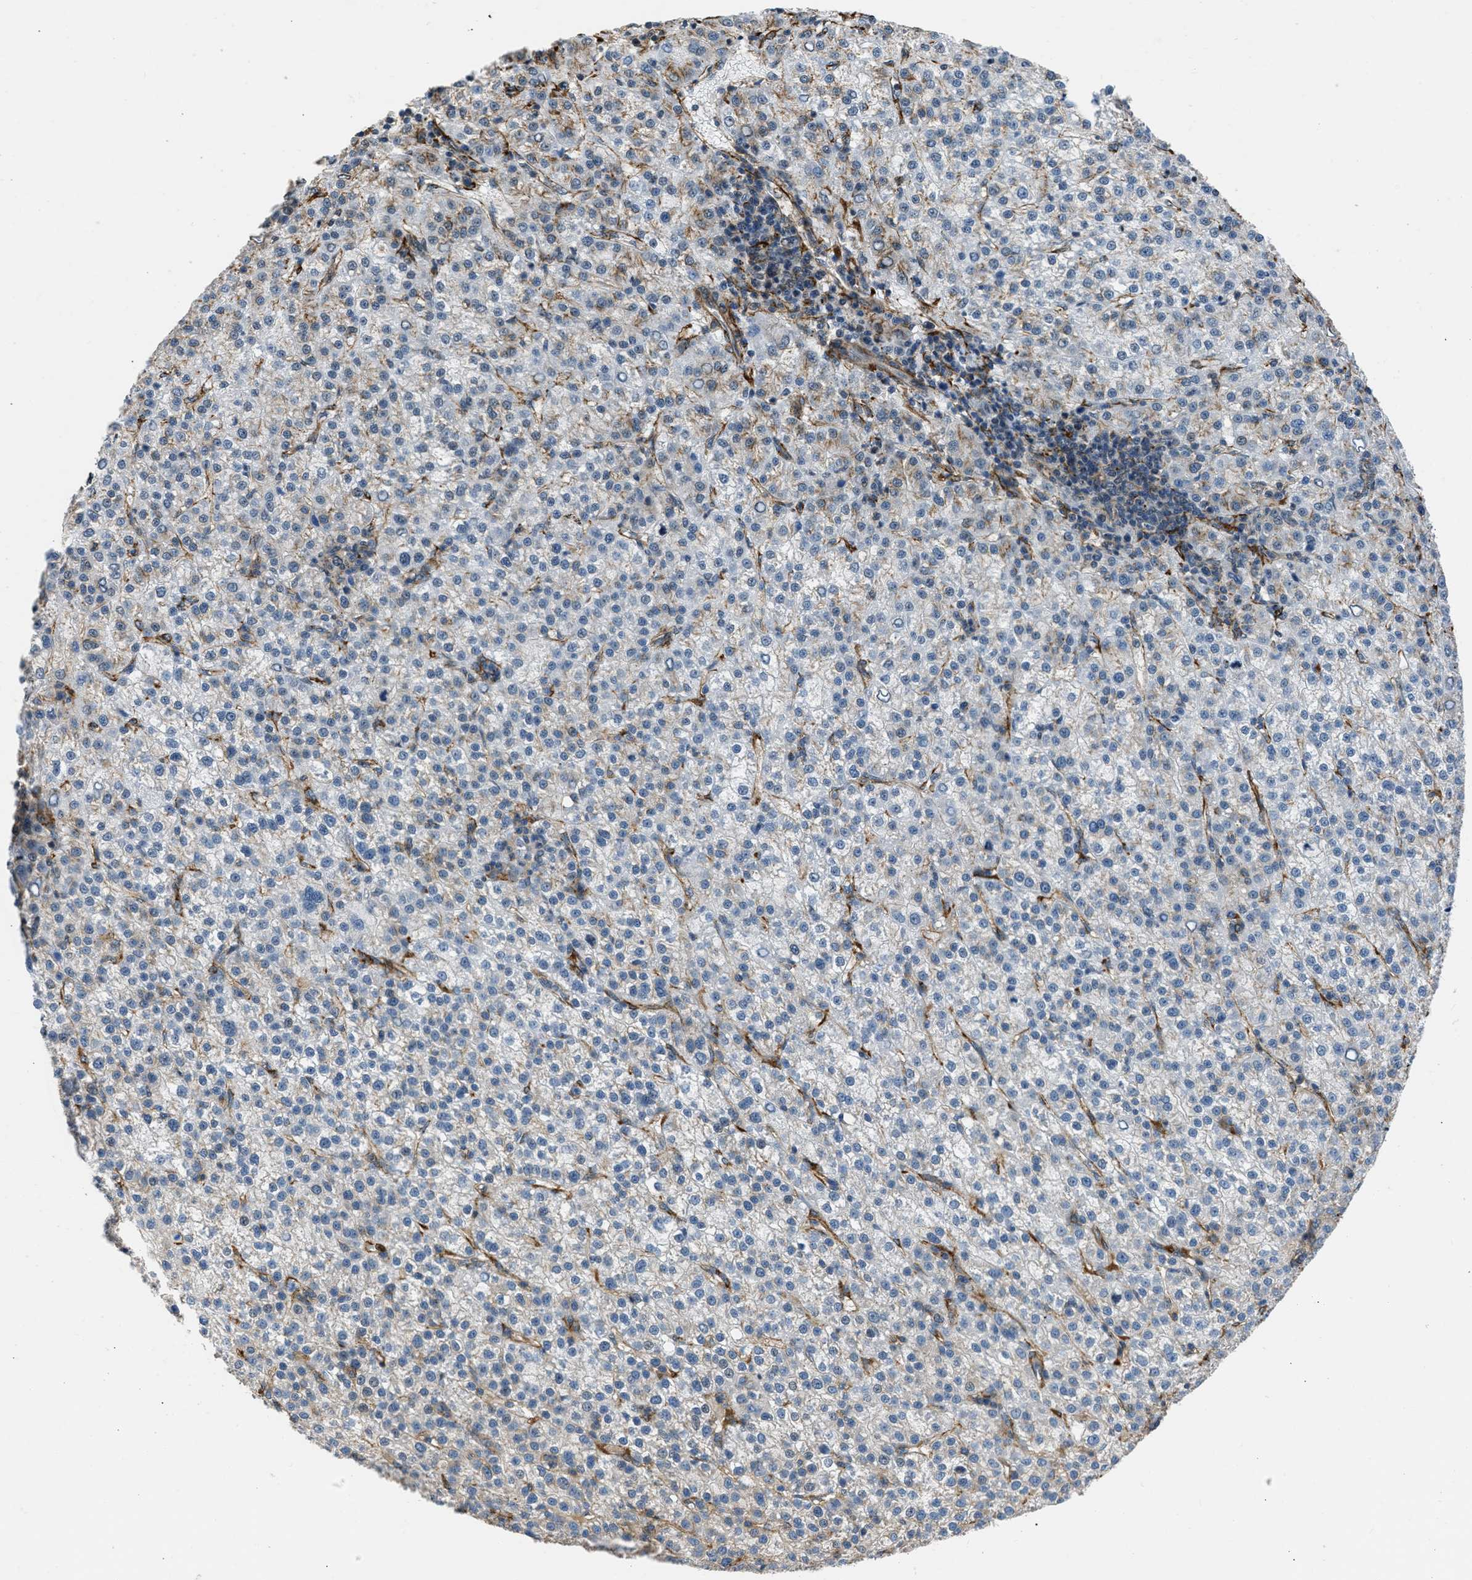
{"staining": {"intensity": "weak", "quantity": "<25%", "location": "cytoplasmic/membranous"}, "tissue": "liver cancer", "cell_type": "Tumor cells", "image_type": "cancer", "snomed": [{"axis": "morphology", "description": "Carcinoma, Hepatocellular, NOS"}, {"axis": "topography", "description": "Liver"}], "caption": "Tumor cells are negative for brown protein staining in liver cancer (hepatocellular carcinoma).", "gene": "SEPTIN2", "patient": {"sex": "female", "age": 58}}